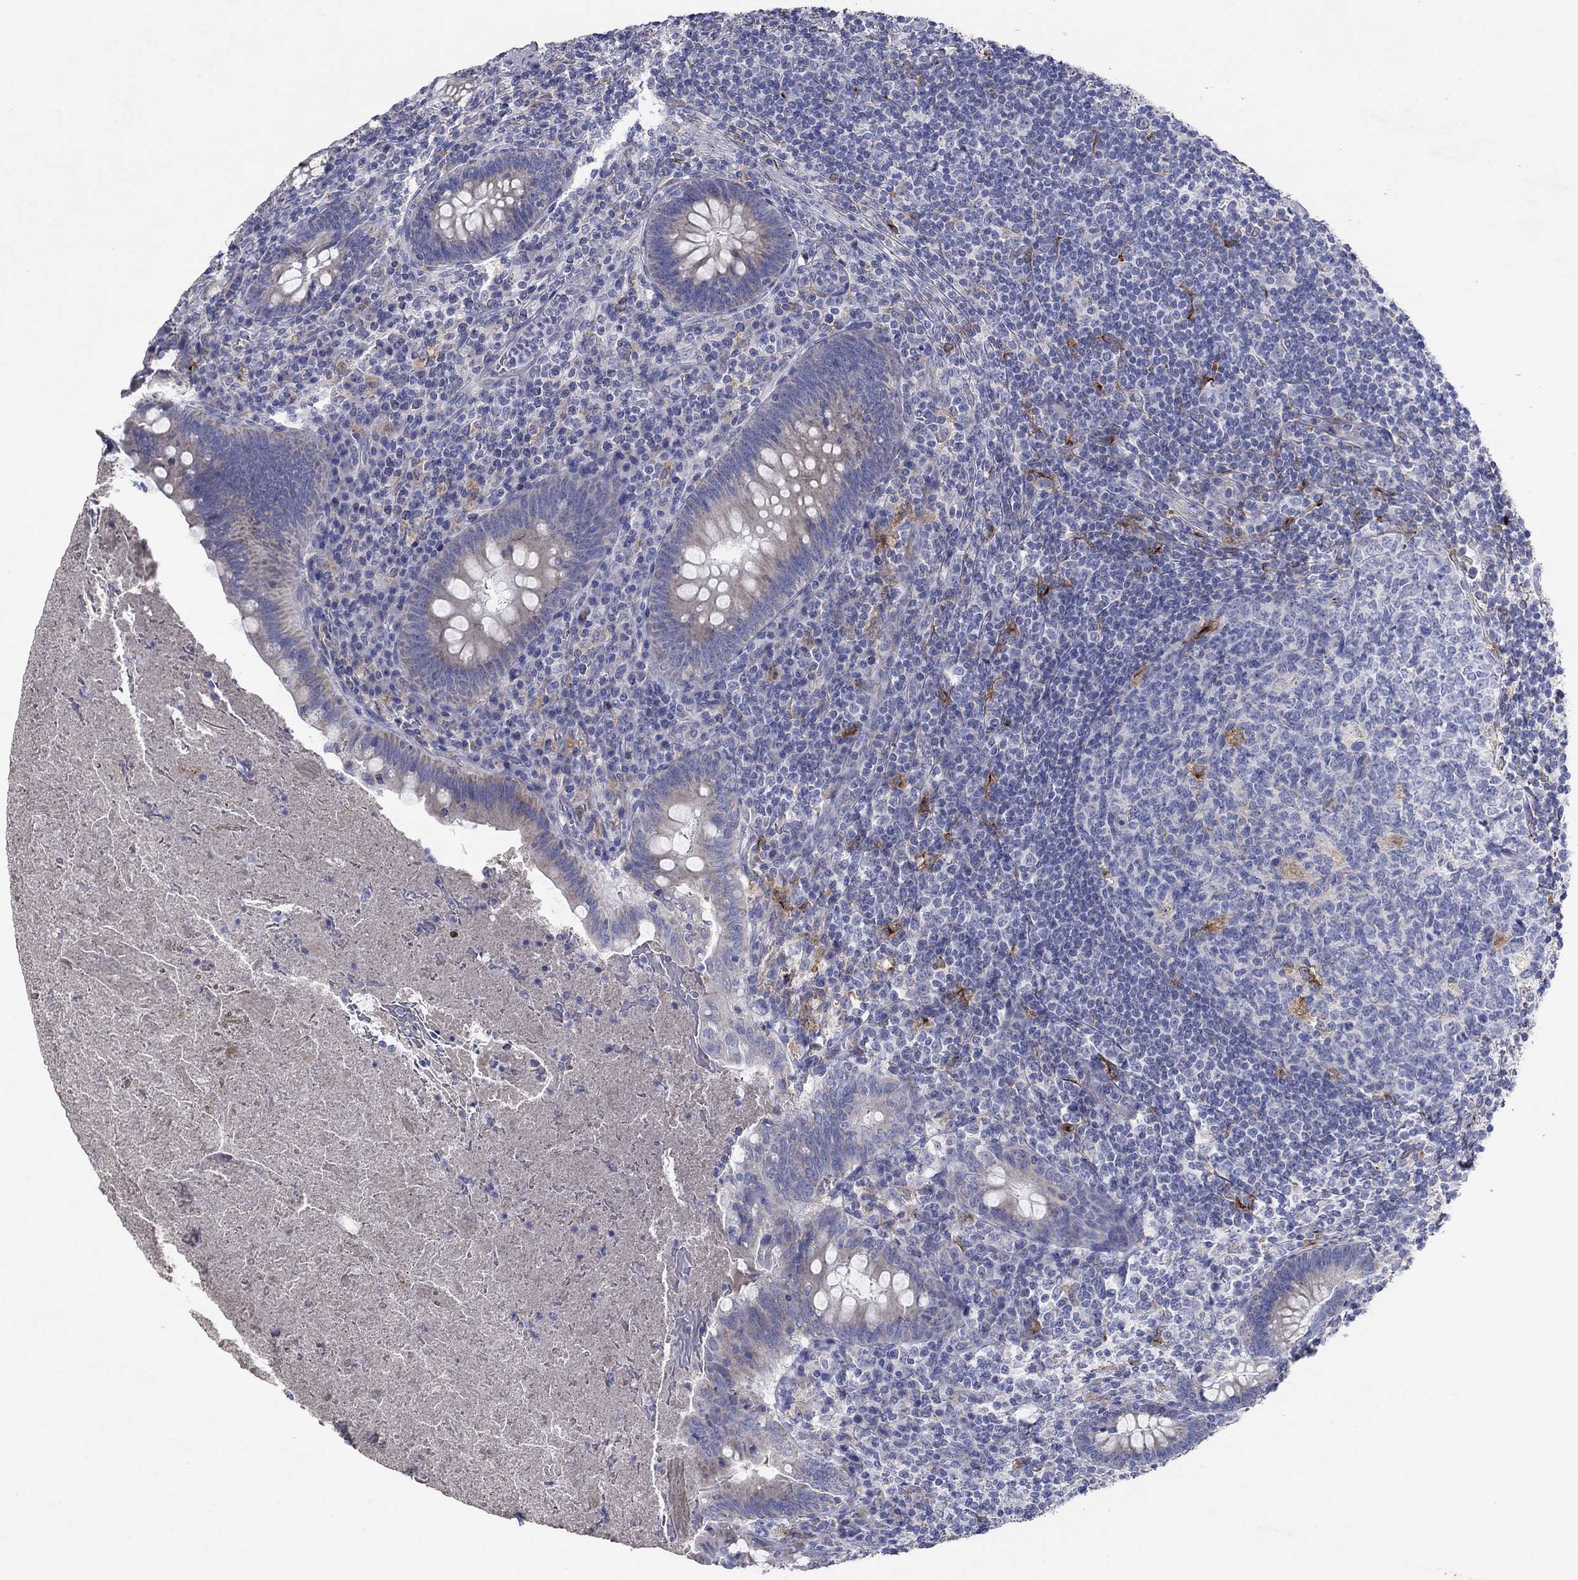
{"staining": {"intensity": "negative", "quantity": "none", "location": "none"}, "tissue": "appendix", "cell_type": "Glandular cells", "image_type": "normal", "snomed": [{"axis": "morphology", "description": "Normal tissue, NOS"}, {"axis": "topography", "description": "Appendix"}], "caption": "Immunohistochemistry photomicrograph of unremarkable human appendix stained for a protein (brown), which demonstrates no positivity in glandular cells. (Immunohistochemistry (ihc), brightfield microscopy, high magnification).", "gene": "PTGDS", "patient": {"sex": "male", "age": 47}}